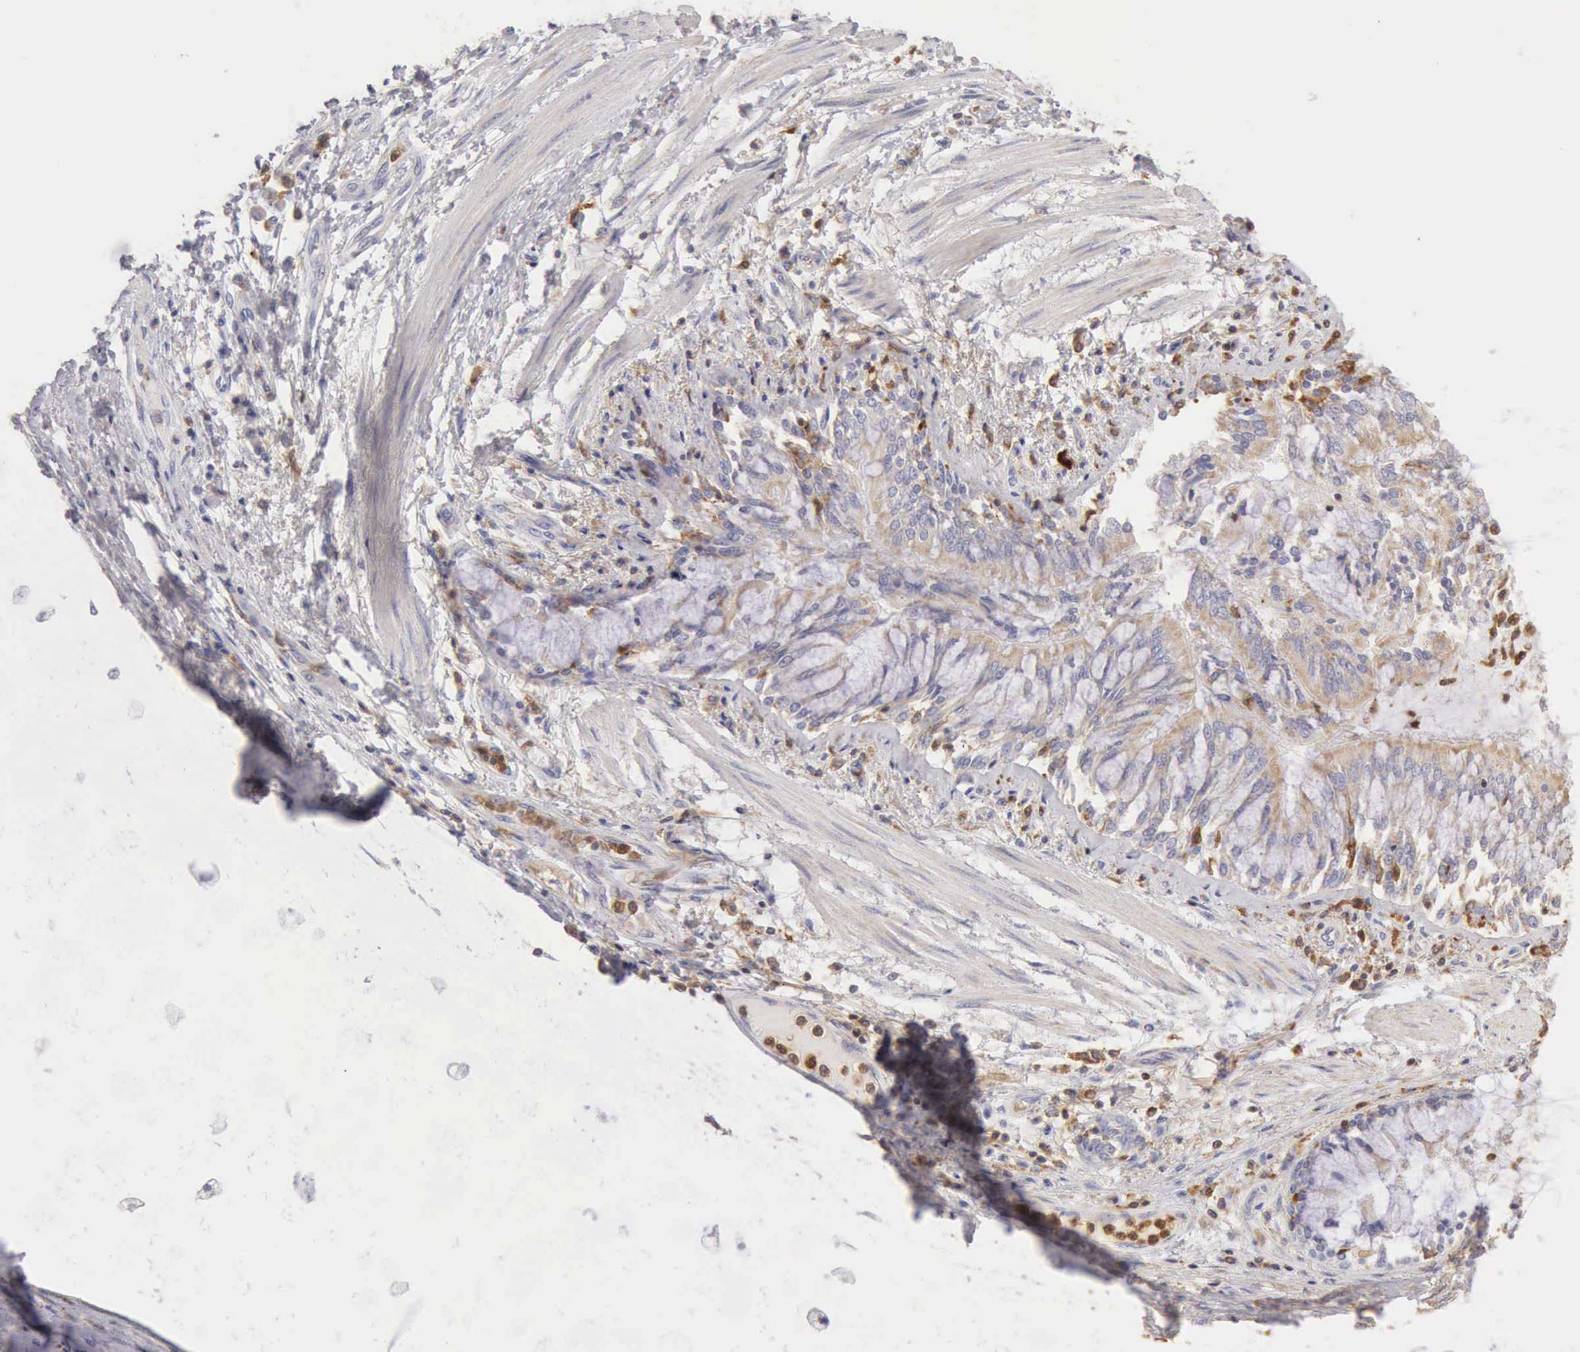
{"staining": {"intensity": "moderate", "quantity": "<25%", "location": "cytoplasmic/membranous"}, "tissue": "adipose tissue", "cell_type": "Adipocytes", "image_type": "normal", "snomed": [{"axis": "morphology", "description": "Normal tissue, NOS"}, {"axis": "morphology", "description": "Adenocarcinoma, NOS"}, {"axis": "topography", "description": "Cartilage tissue"}, {"axis": "topography", "description": "Lung"}], "caption": "Normal adipose tissue demonstrates moderate cytoplasmic/membranous positivity in approximately <25% of adipocytes, visualized by immunohistochemistry. (DAB (3,3'-diaminobenzidine) = brown stain, brightfield microscopy at high magnification).", "gene": "ARHGAP4", "patient": {"sex": "female", "age": 67}}